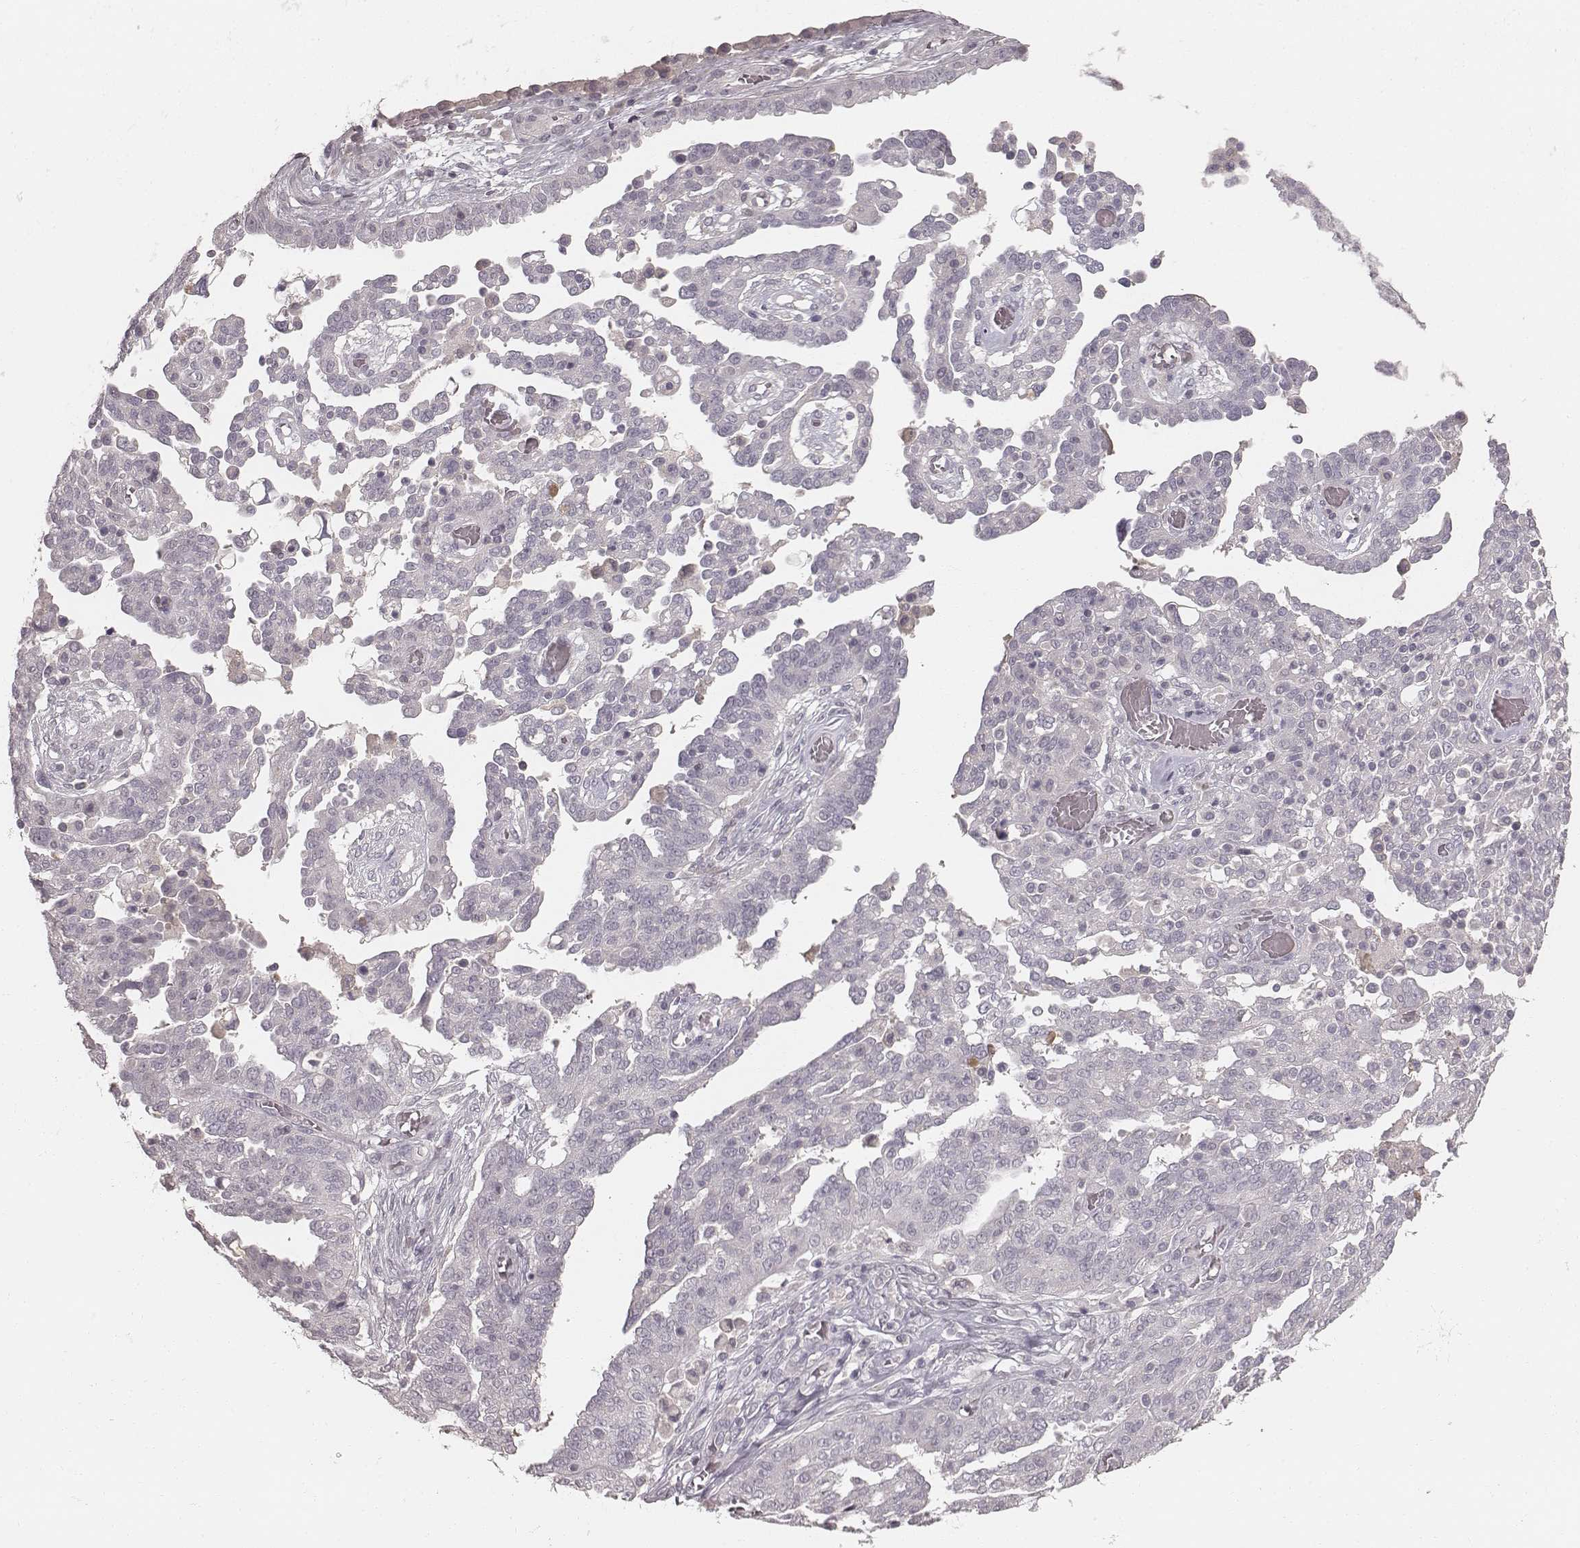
{"staining": {"intensity": "negative", "quantity": "none", "location": "none"}, "tissue": "ovarian cancer", "cell_type": "Tumor cells", "image_type": "cancer", "snomed": [{"axis": "morphology", "description": "Cystadenocarcinoma, serous, NOS"}, {"axis": "topography", "description": "Ovary"}], "caption": "Immunohistochemistry (IHC) photomicrograph of neoplastic tissue: ovarian cancer (serous cystadenocarcinoma) stained with DAB (3,3'-diaminobenzidine) exhibits no significant protein expression in tumor cells.", "gene": "LY6K", "patient": {"sex": "female", "age": 67}}